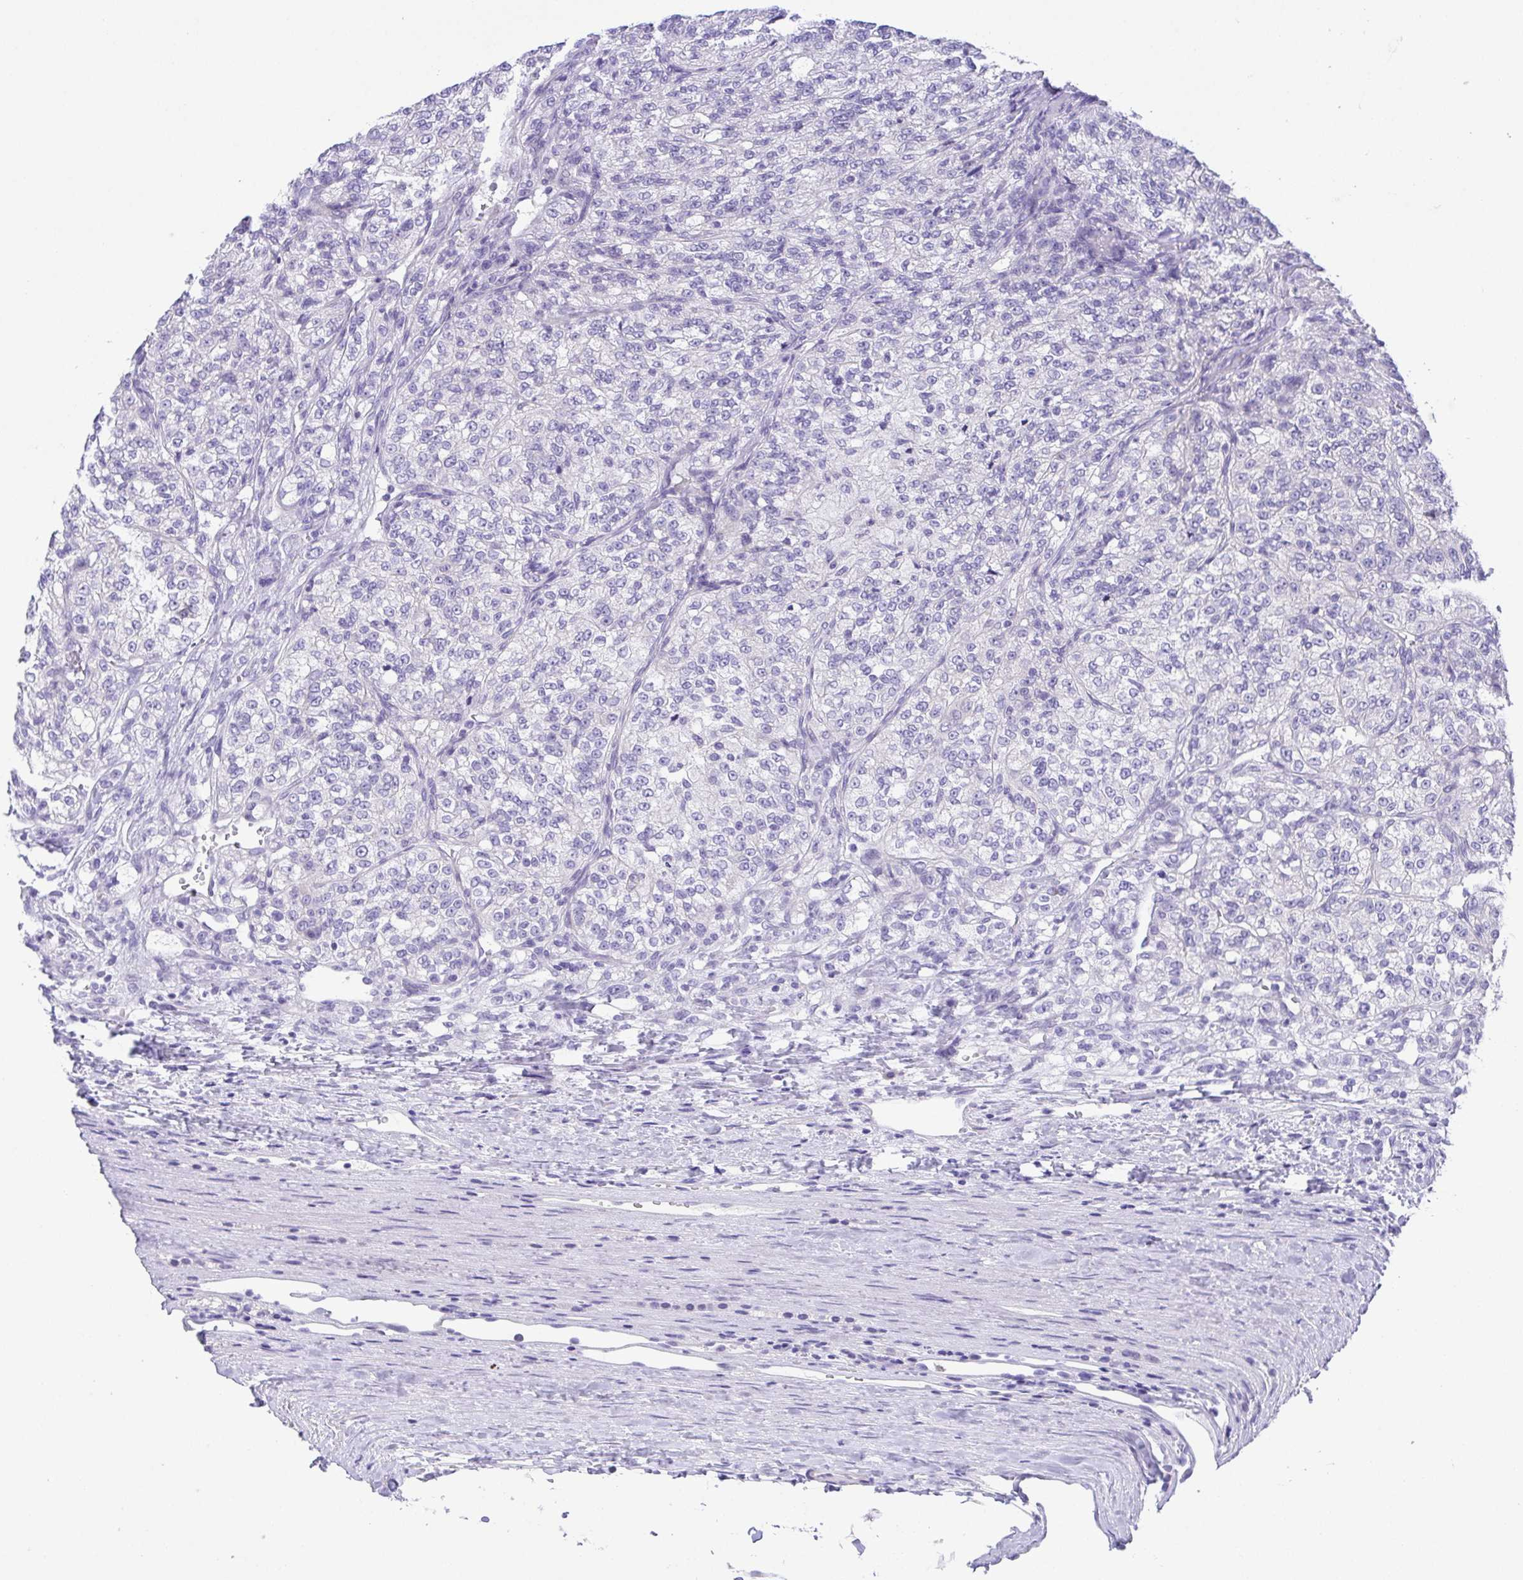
{"staining": {"intensity": "negative", "quantity": "none", "location": "none"}, "tissue": "renal cancer", "cell_type": "Tumor cells", "image_type": "cancer", "snomed": [{"axis": "morphology", "description": "Adenocarcinoma, NOS"}, {"axis": "topography", "description": "Kidney"}], "caption": "A histopathology image of human adenocarcinoma (renal) is negative for staining in tumor cells.", "gene": "LUZP4", "patient": {"sex": "female", "age": 63}}